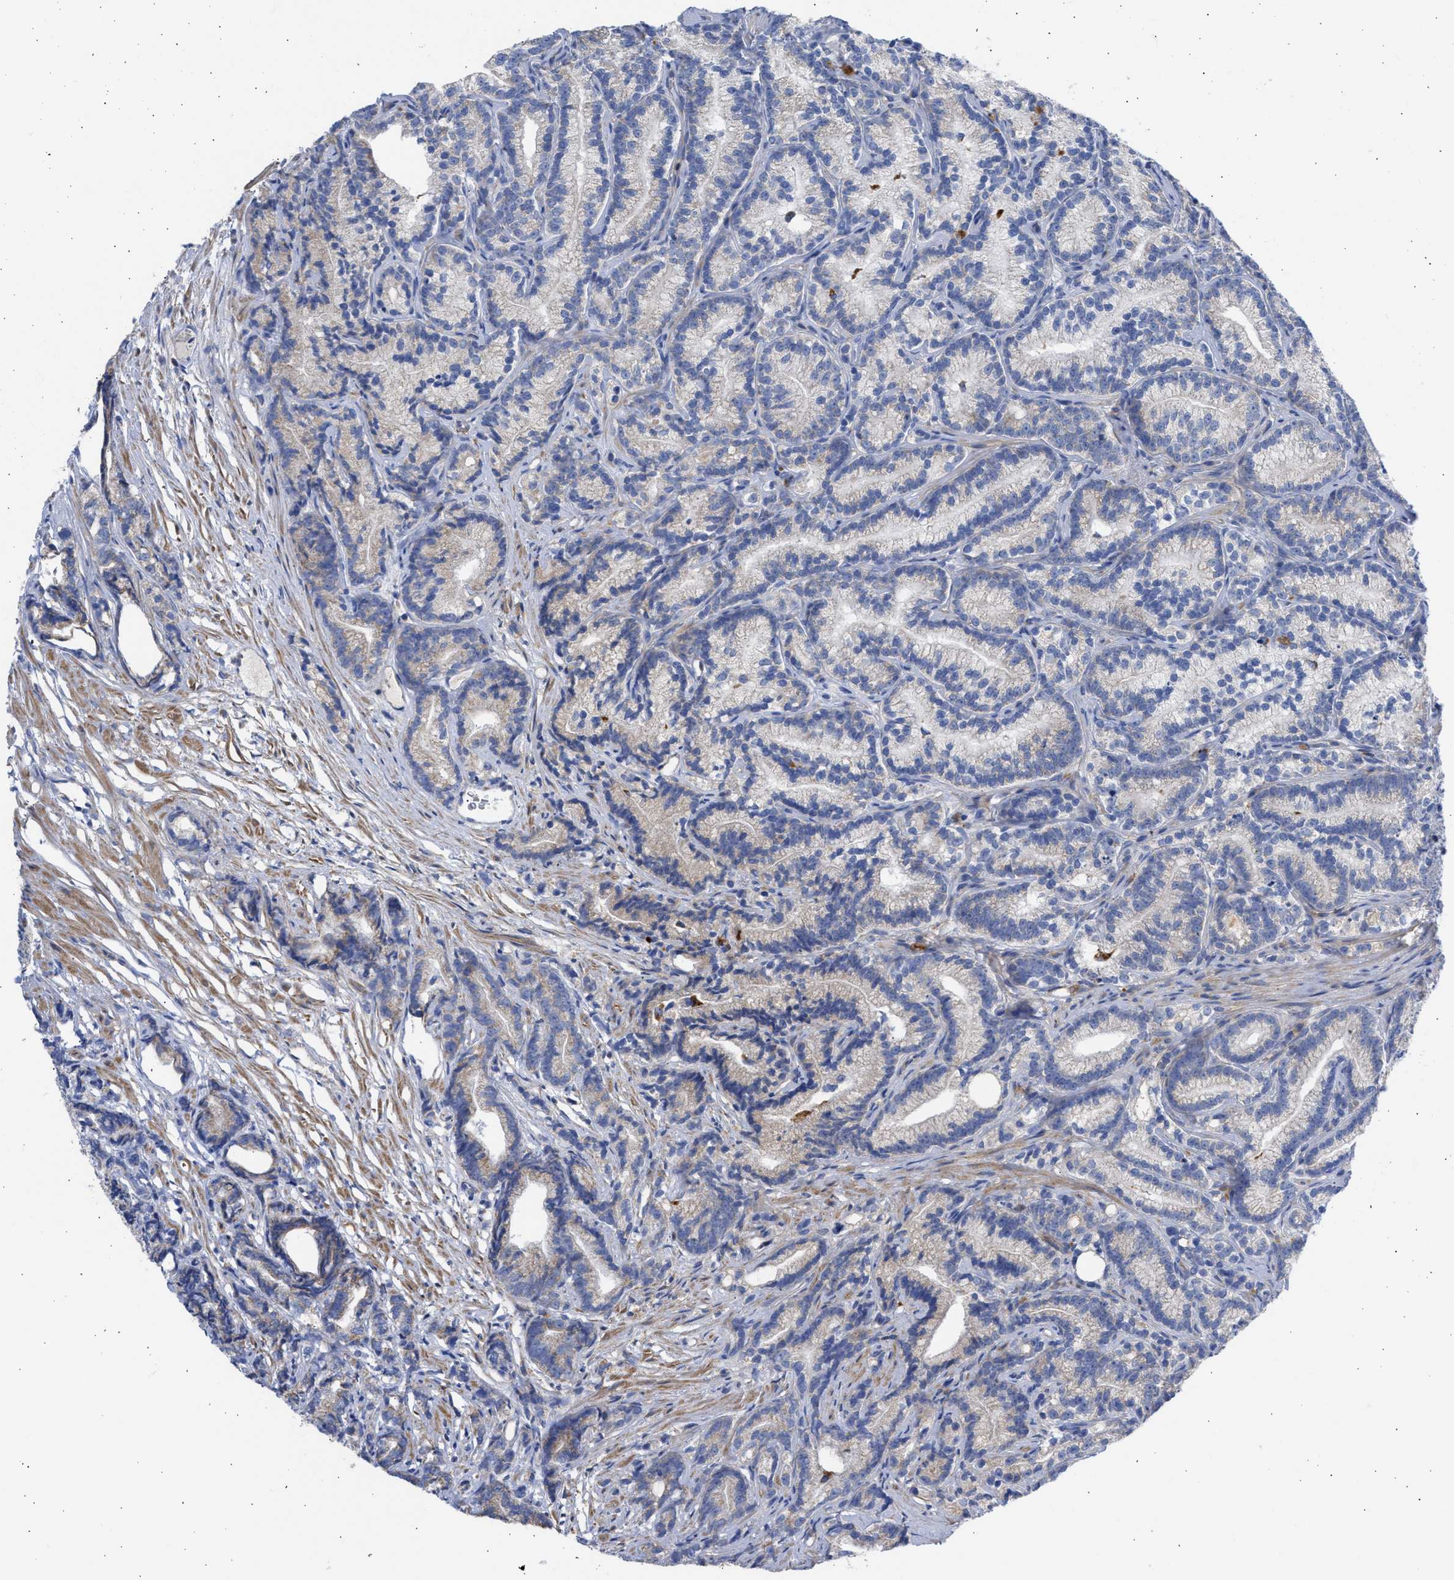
{"staining": {"intensity": "weak", "quantity": "<25%", "location": "cytoplasmic/membranous"}, "tissue": "prostate cancer", "cell_type": "Tumor cells", "image_type": "cancer", "snomed": [{"axis": "morphology", "description": "Adenocarcinoma, Low grade"}, {"axis": "topography", "description": "Prostate"}], "caption": "Immunohistochemistry (IHC) image of human prostate cancer stained for a protein (brown), which shows no positivity in tumor cells. Nuclei are stained in blue.", "gene": "BTG3", "patient": {"sex": "male", "age": 89}}